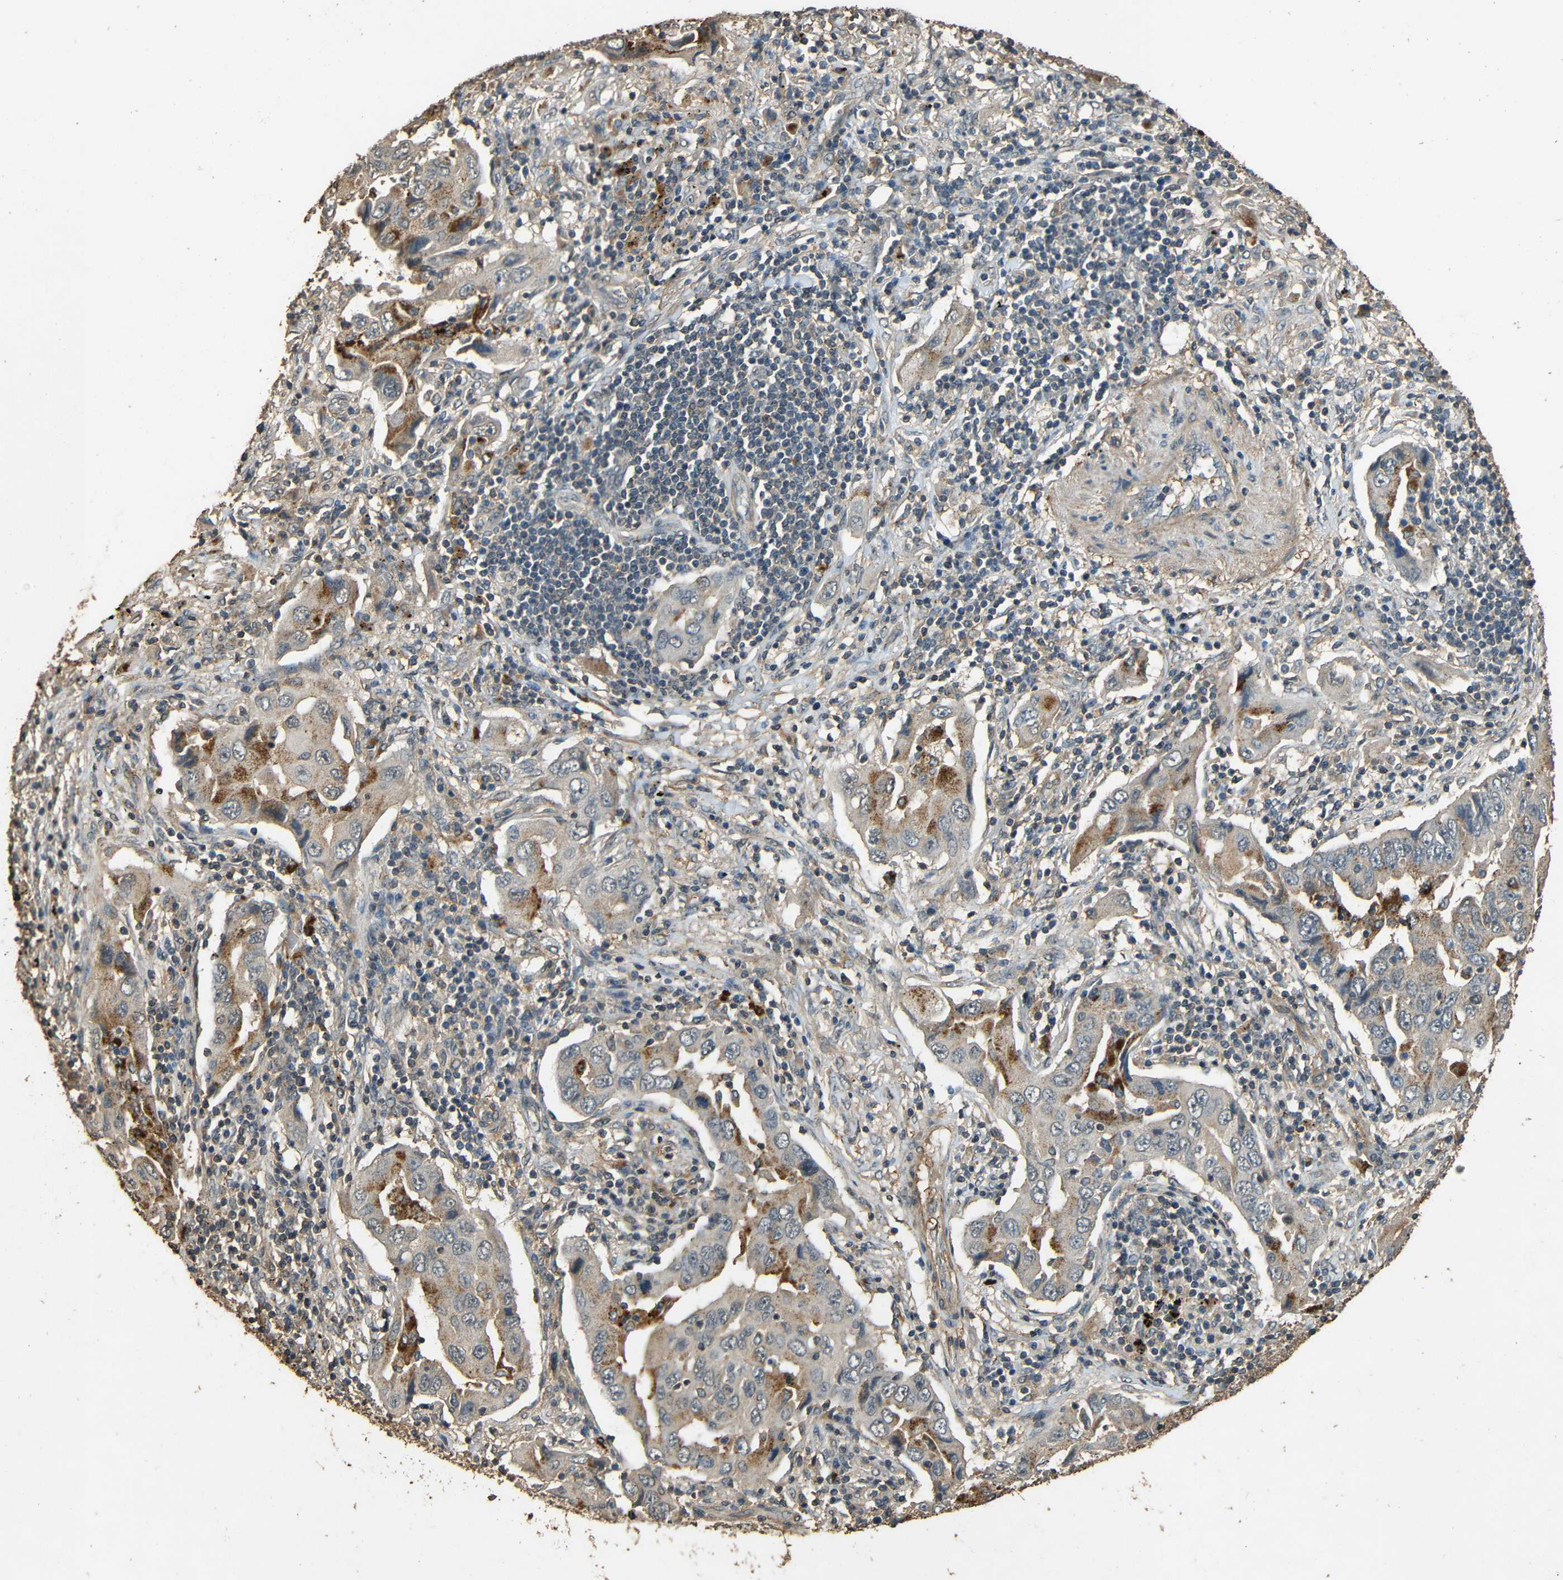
{"staining": {"intensity": "moderate", "quantity": "25%-75%", "location": "cytoplasmic/membranous"}, "tissue": "lung cancer", "cell_type": "Tumor cells", "image_type": "cancer", "snomed": [{"axis": "morphology", "description": "Adenocarcinoma, NOS"}, {"axis": "topography", "description": "Lung"}], "caption": "IHC micrograph of neoplastic tissue: lung cancer (adenocarcinoma) stained using IHC reveals medium levels of moderate protein expression localized specifically in the cytoplasmic/membranous of tumor cells, appearing as a cytoplasmic/membranous brown color.", "gene": "PDE5A", "patient": {"sex": "female", "age": 65}}